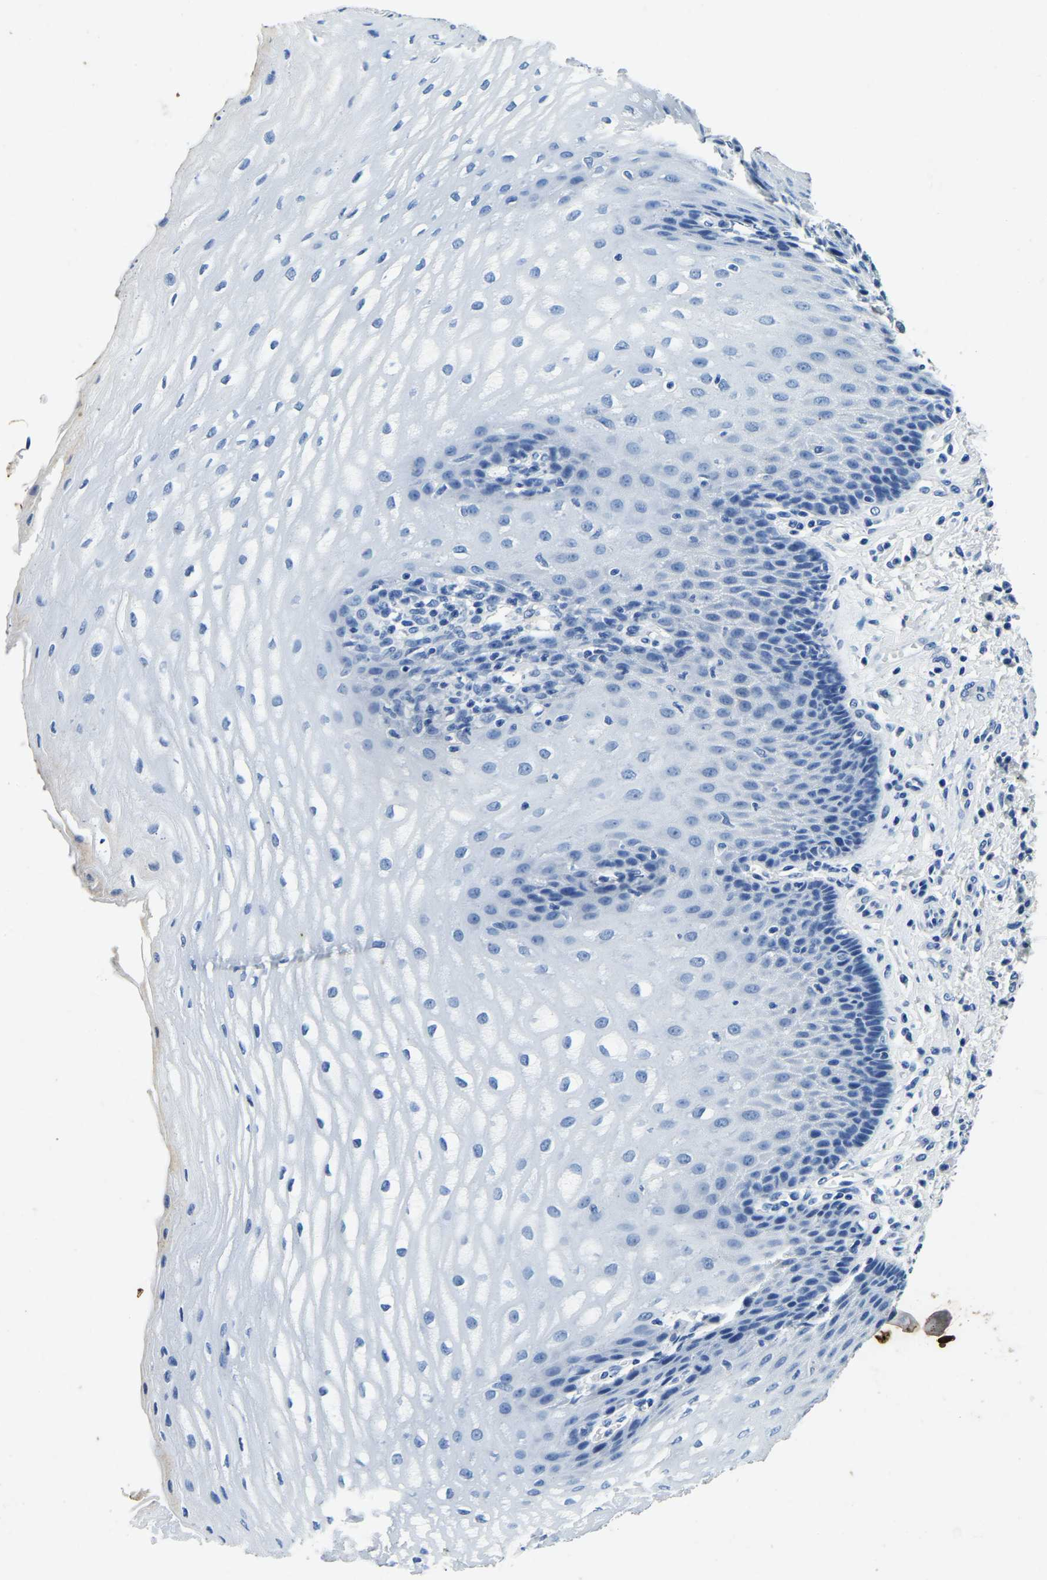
{"staining": {"intensity": "negative", "quantity": "none", "location": "none"}, "tissue": "esophagus", "cell_type": "Squamous epithelial cells", "image_type": "normal", "snomed": [{"axis": "morphology", "description": "Normal tissue, NOS"}, {"axis": "topography", "description": "Esophagus"}], "caption": "This histopathology image is of benign esophagus stained with immunohistochemistry (IHC) to label a protein in brown with the nuclei are counter-stained blue. There is no positivity in squamous epithelial cells. Nuclei are stained in blue.", "gene": "UBN2", "patient": {"sex": "male", "age": 54}}